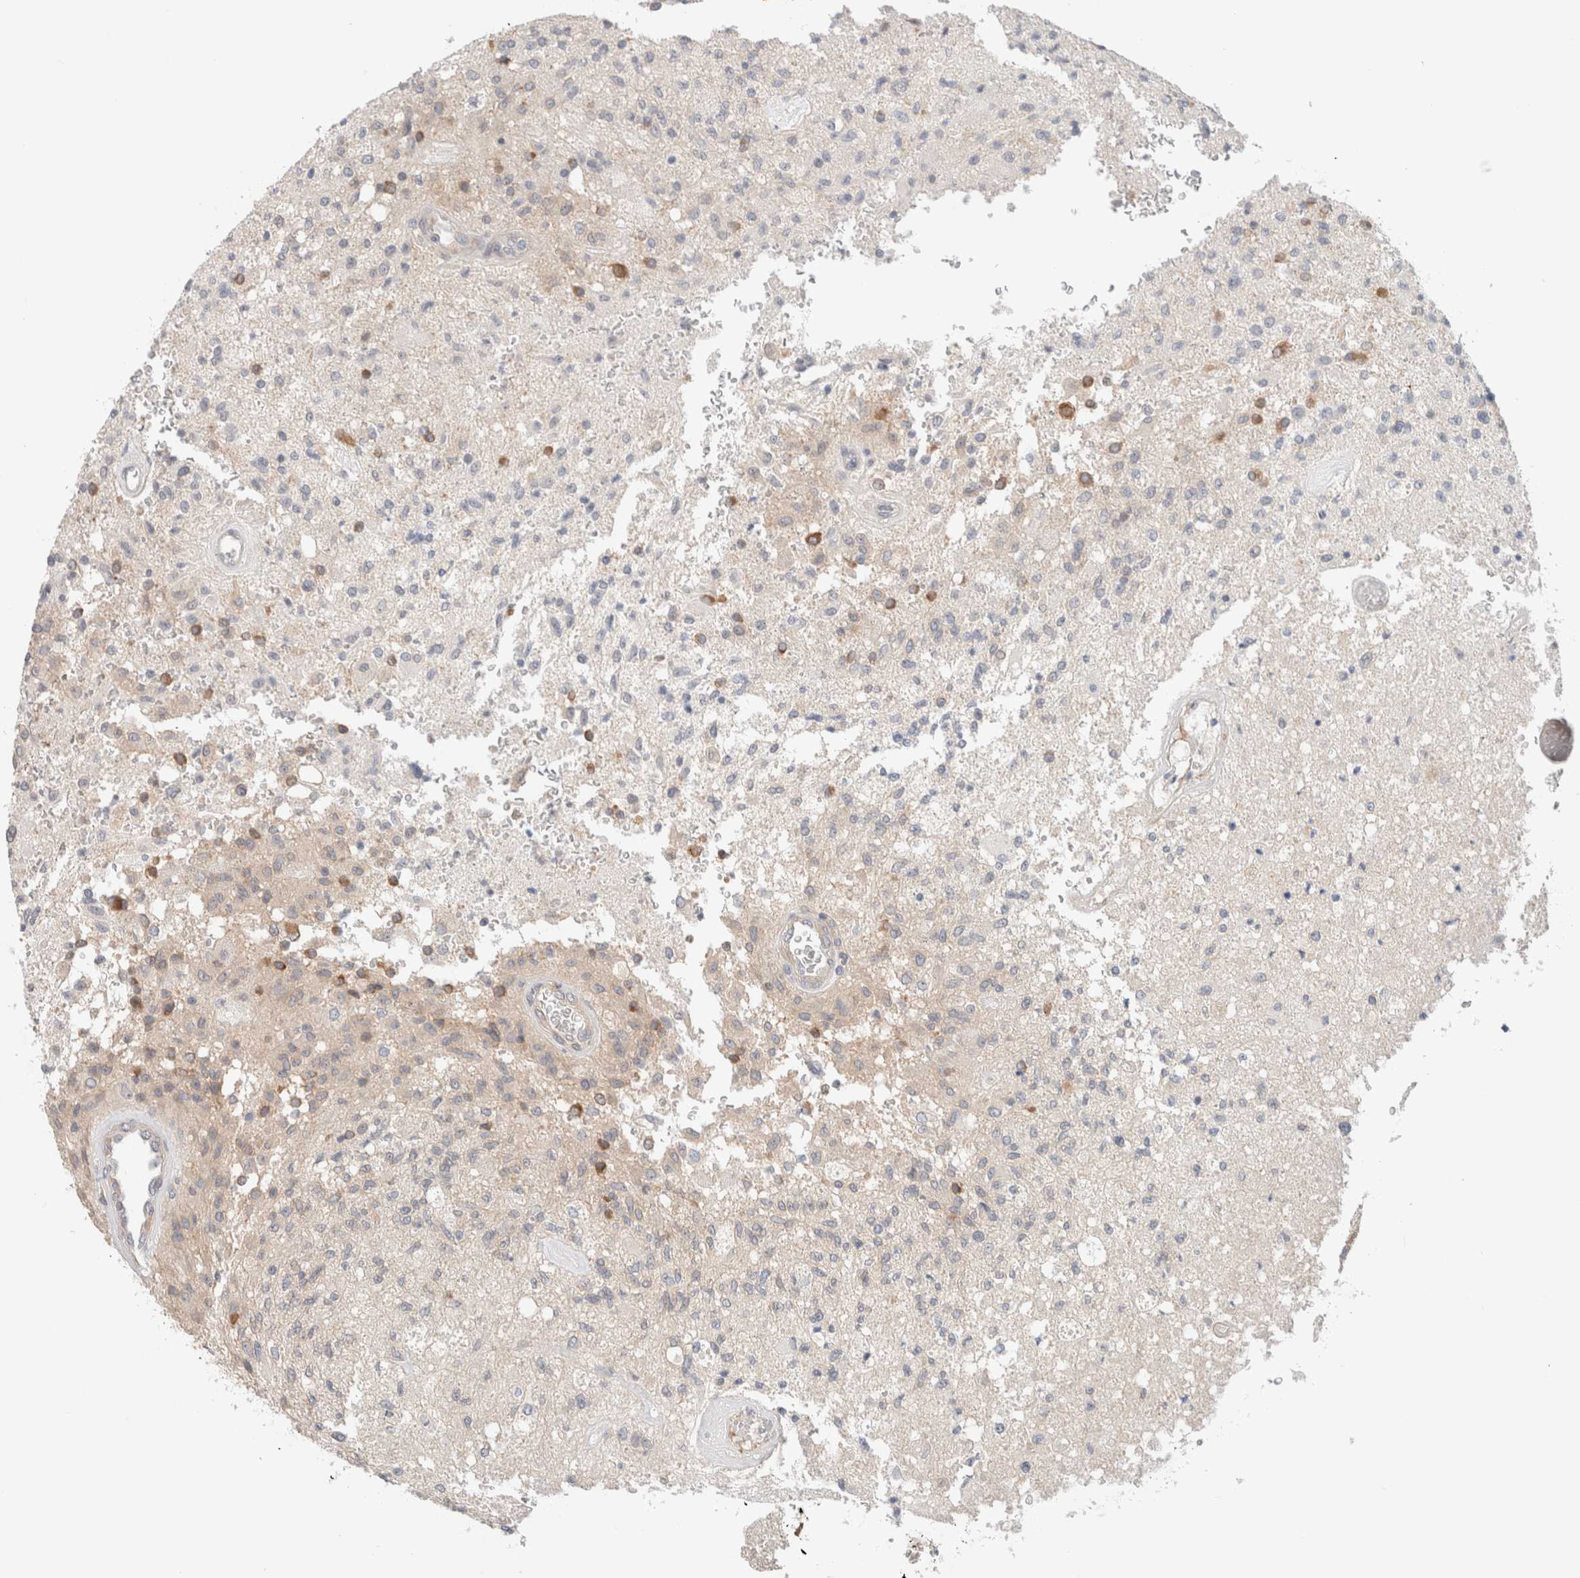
{"staining": {"intensity": "moderate", "quantity": "<25%", "location": "cytoplasmic/membranous"}, "tissue": "glioma", "cell_type": "Tumor cells", "image_type": "cancer", "snomed": [{"axis": "morphology", "description": "Normal tissue, NOS"}, {"axis": "morphology", "description": "Glioma, malignant, High grade"}, {"axis": "topography", "description": "Cerebral cortex"}], "caption": "Protein expression analysis of human malignant glioma (high-grade) reveals moderate cytoplasmic/membranous staining in about <25% of tumor cells.", "gene": "MARK3", "patient": {"sex": "male", "age": 77}}